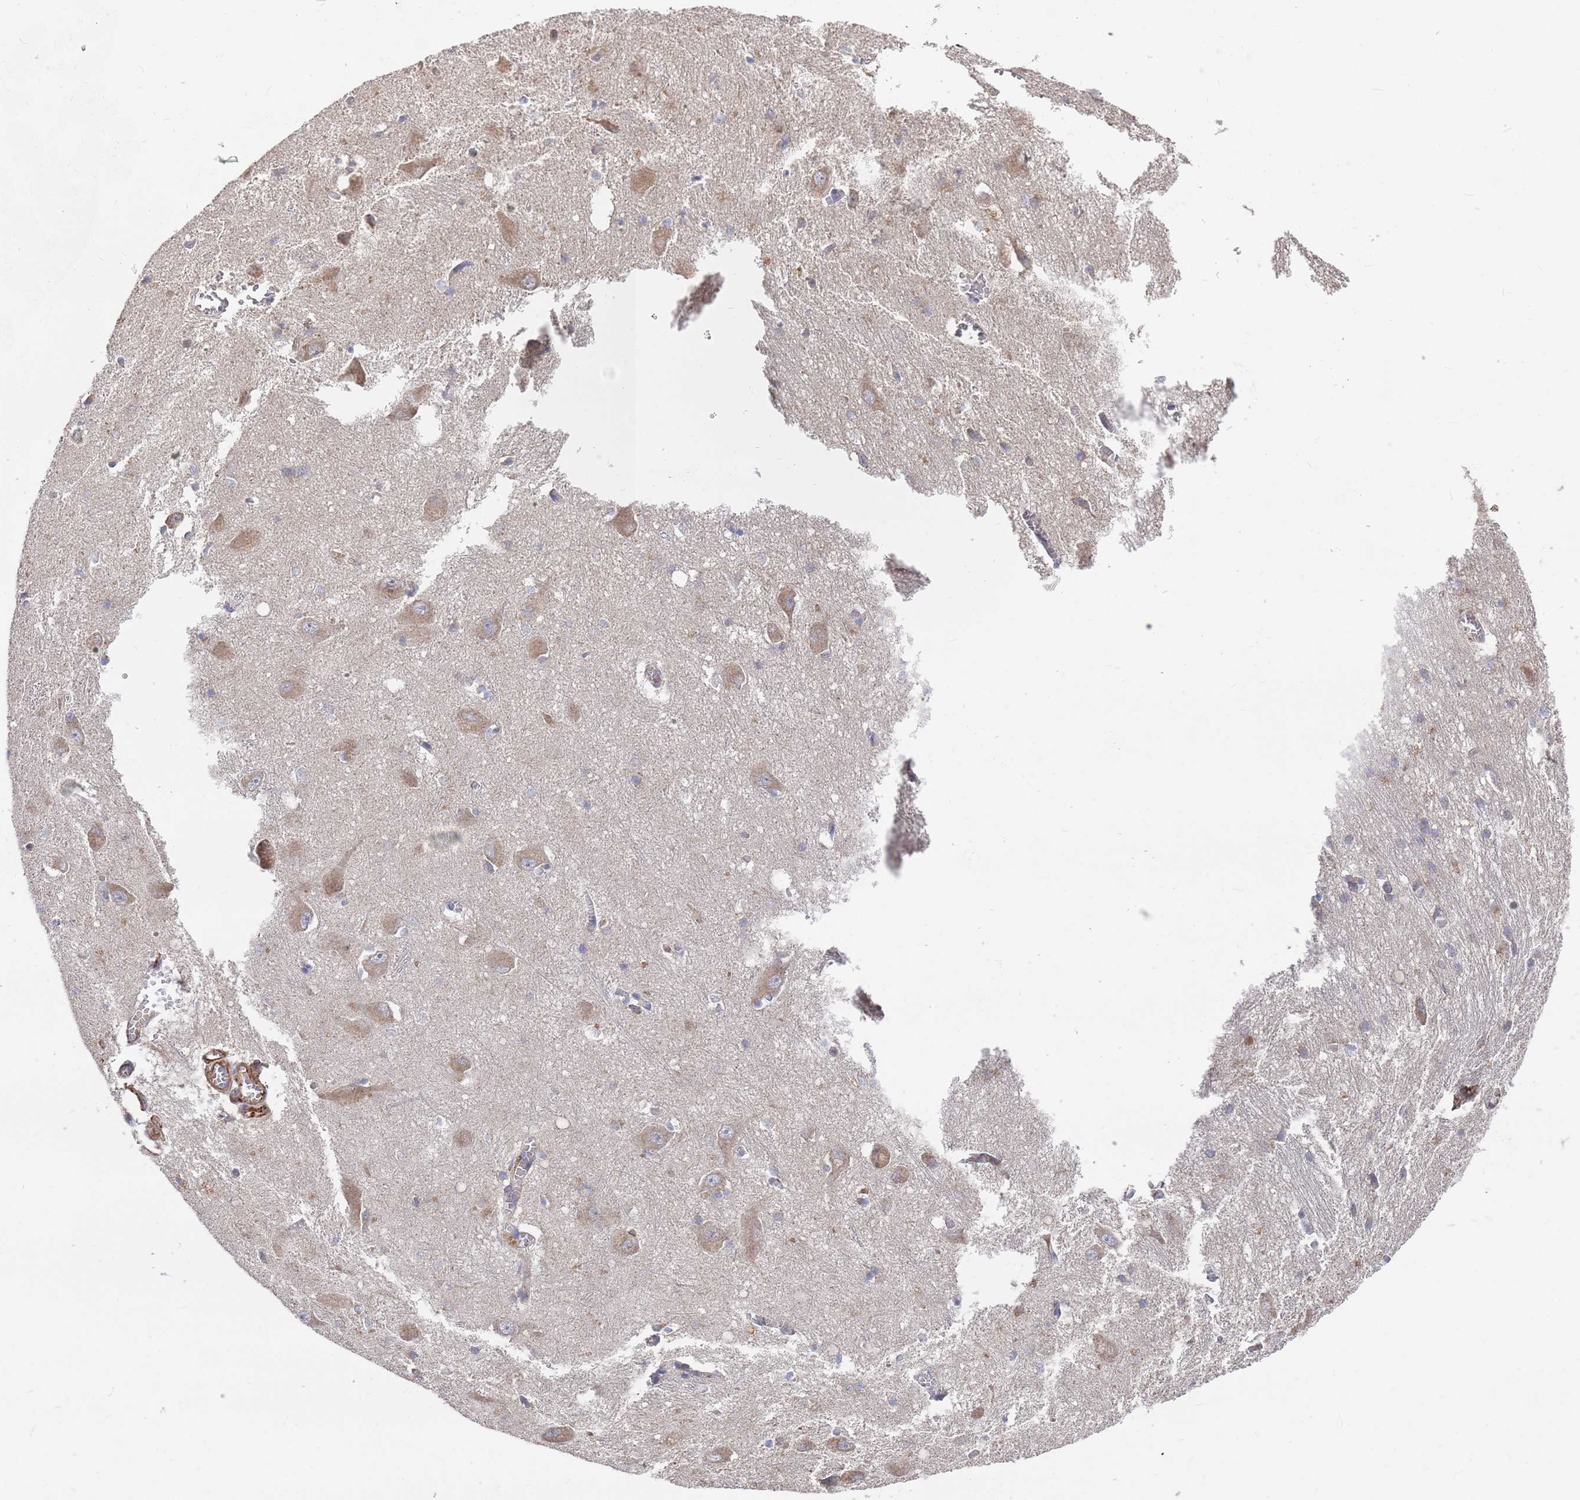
{"staining": {"intensity": "negative", "quantity": "none", "location": "none"}, "tissue": "caudate", "cell_type": "Glial cells", "image_type": "normal", "snomed": [{"axis": "morphology", "description": "Normal tissue, NOS"}, {"axis": "topography", "description": "Lateral ventricle wall"}], "caption": "High power microscopy micrograph of an IHC micrograph of unremarkable caudate, revealing no significant staining in glial cells. (DAB (3,3'-diaminobenzidine) immunohistochemistry (IHC), high magnification).", "gene": "WDFY3", "patient": {"sex": "male", "age": 37}}